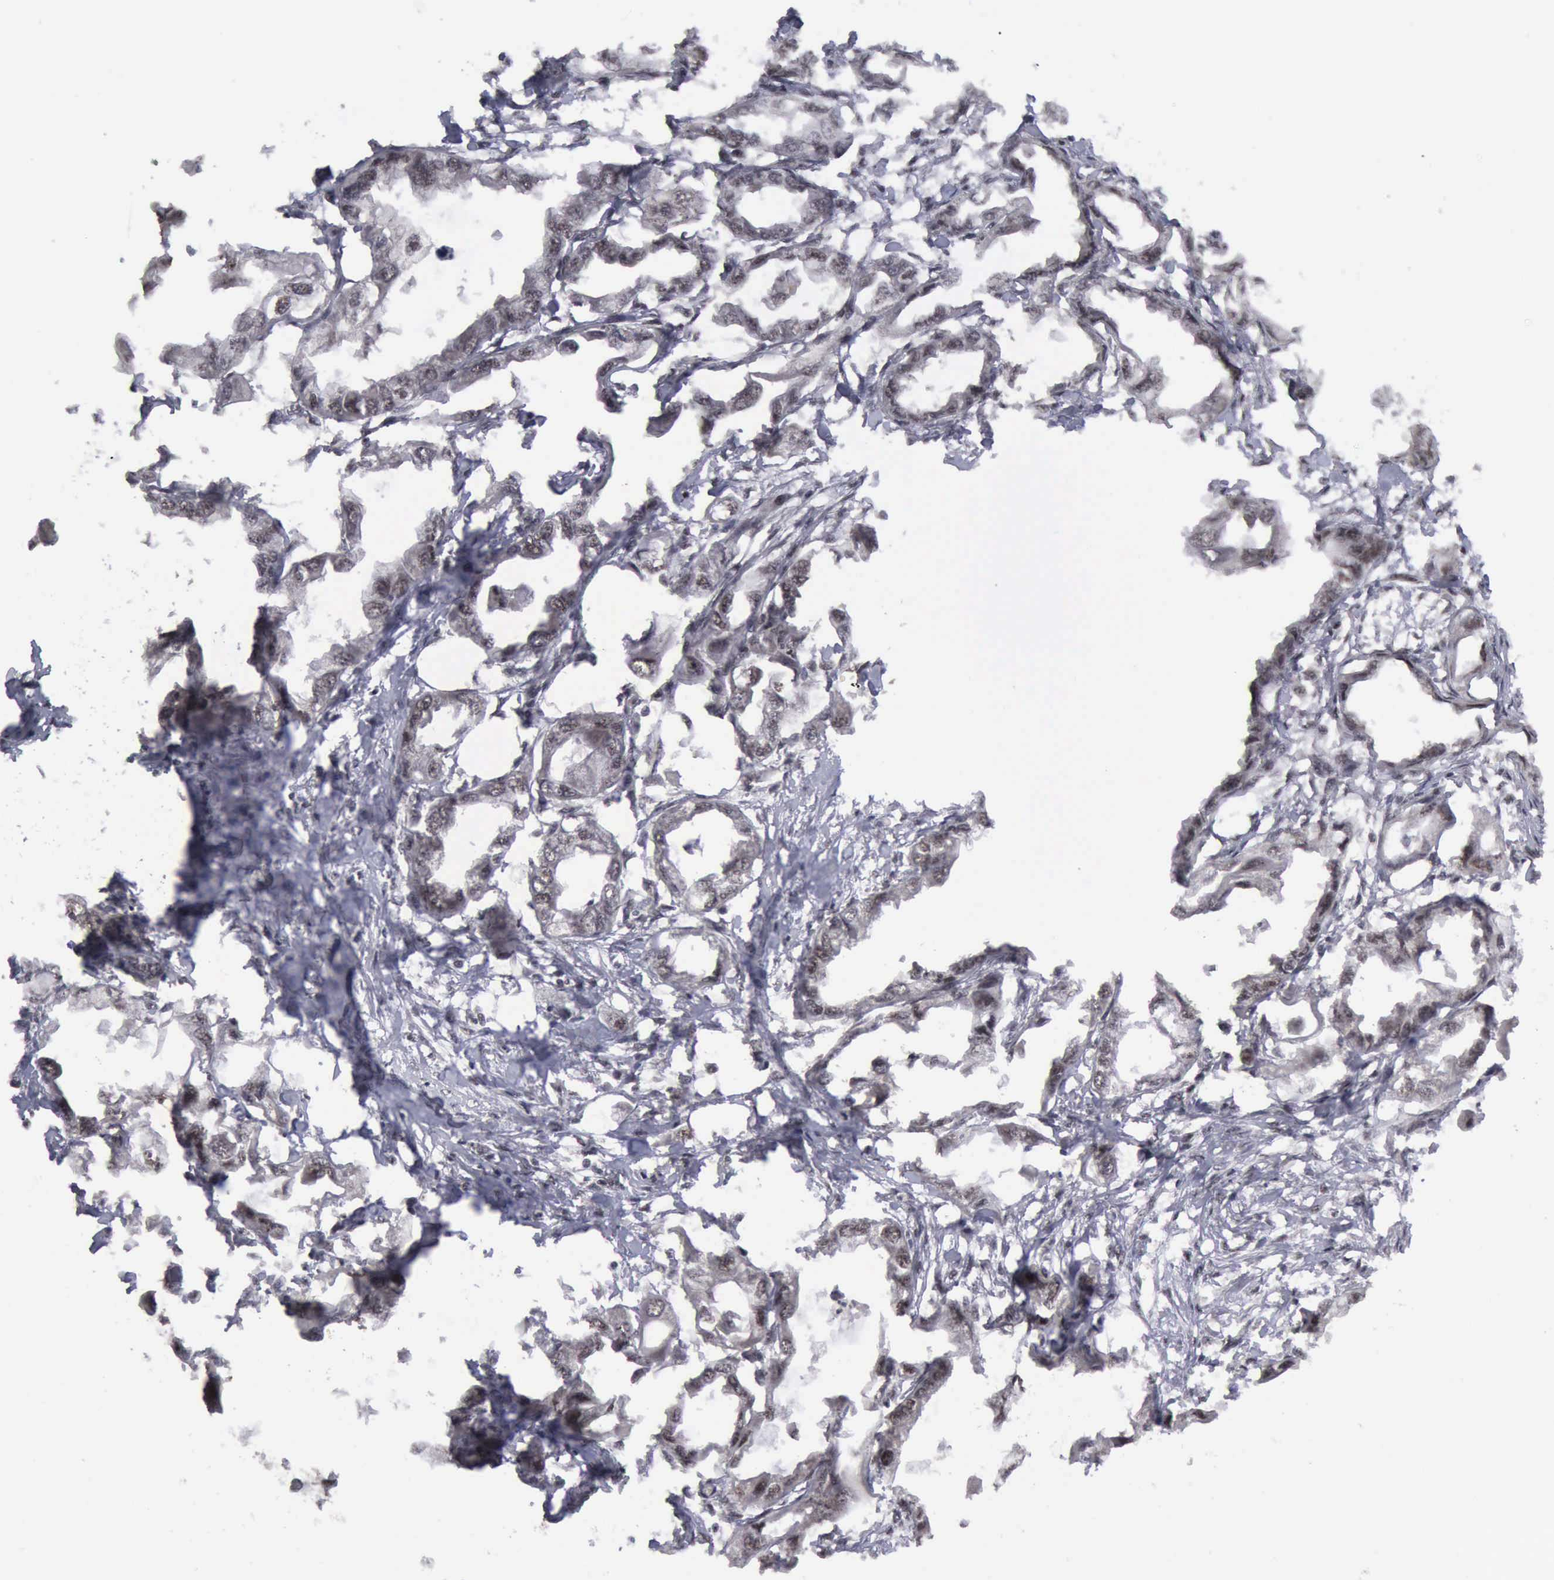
{"staining": {"intensity": "moderate", "quantity": ">75%", "location": "cytoplasmic/membranous,nuclear"}, "tissue": "endometrial cancer", "cell_type": "Tumor cells", "image_type": "cancer", "snomed": [{"axis": "morphology", "description": "Adenocarcinoma, NOS"}, {"axis": "topography", "description": "Endometrium"}], "caption": "A photomicrograph showing moderate cytoplasmic/membranous and nuclear expression in approximately >75% of tumor cells in adenocarcinoma (endometrial), as visualized by brown immunohistochemical staining.", "gene": "ATM", "patient": {"sex": "female", "age": 67}}